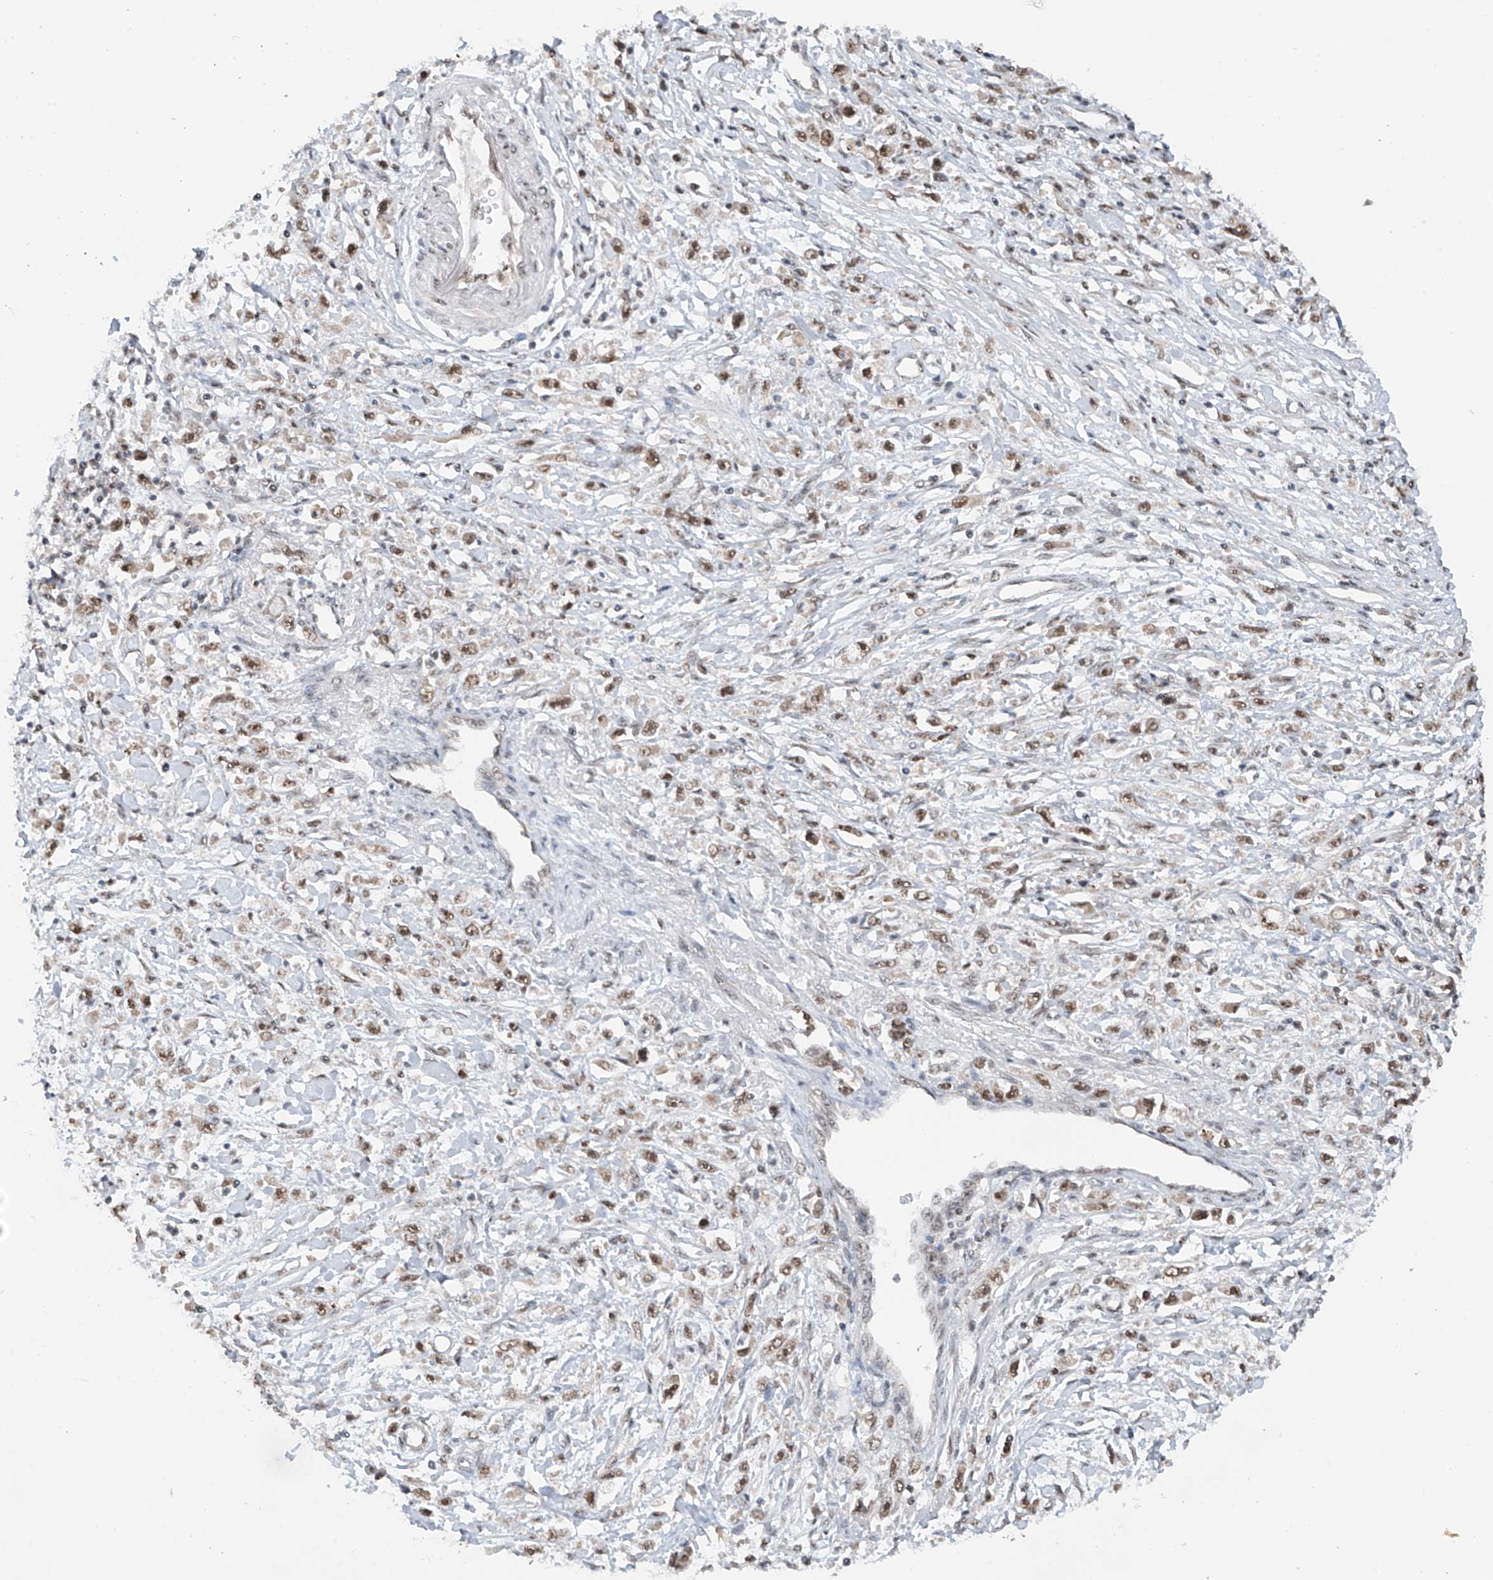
{"staining": {"intensity": "weak", "quantity": ">75%", "location": "nuclear"}, "tissue": "stomach cancer", "cell_type": "Tumor cells", "image_type": "cancer", "snomed": [{"axis": "morphology", "description": "Adenocarcinoma, NOS"}, {"axis": "topography", "description": "Stomach"}], "caption": "High-power microscopy captured an immunohistochemistry image of stomach cancer (adenocarcinoma), revealing weak nuclear staining in about >75% of tumor cells.", "gene": "RPAIN", "patient": {"sex": "female", "age": 59}}